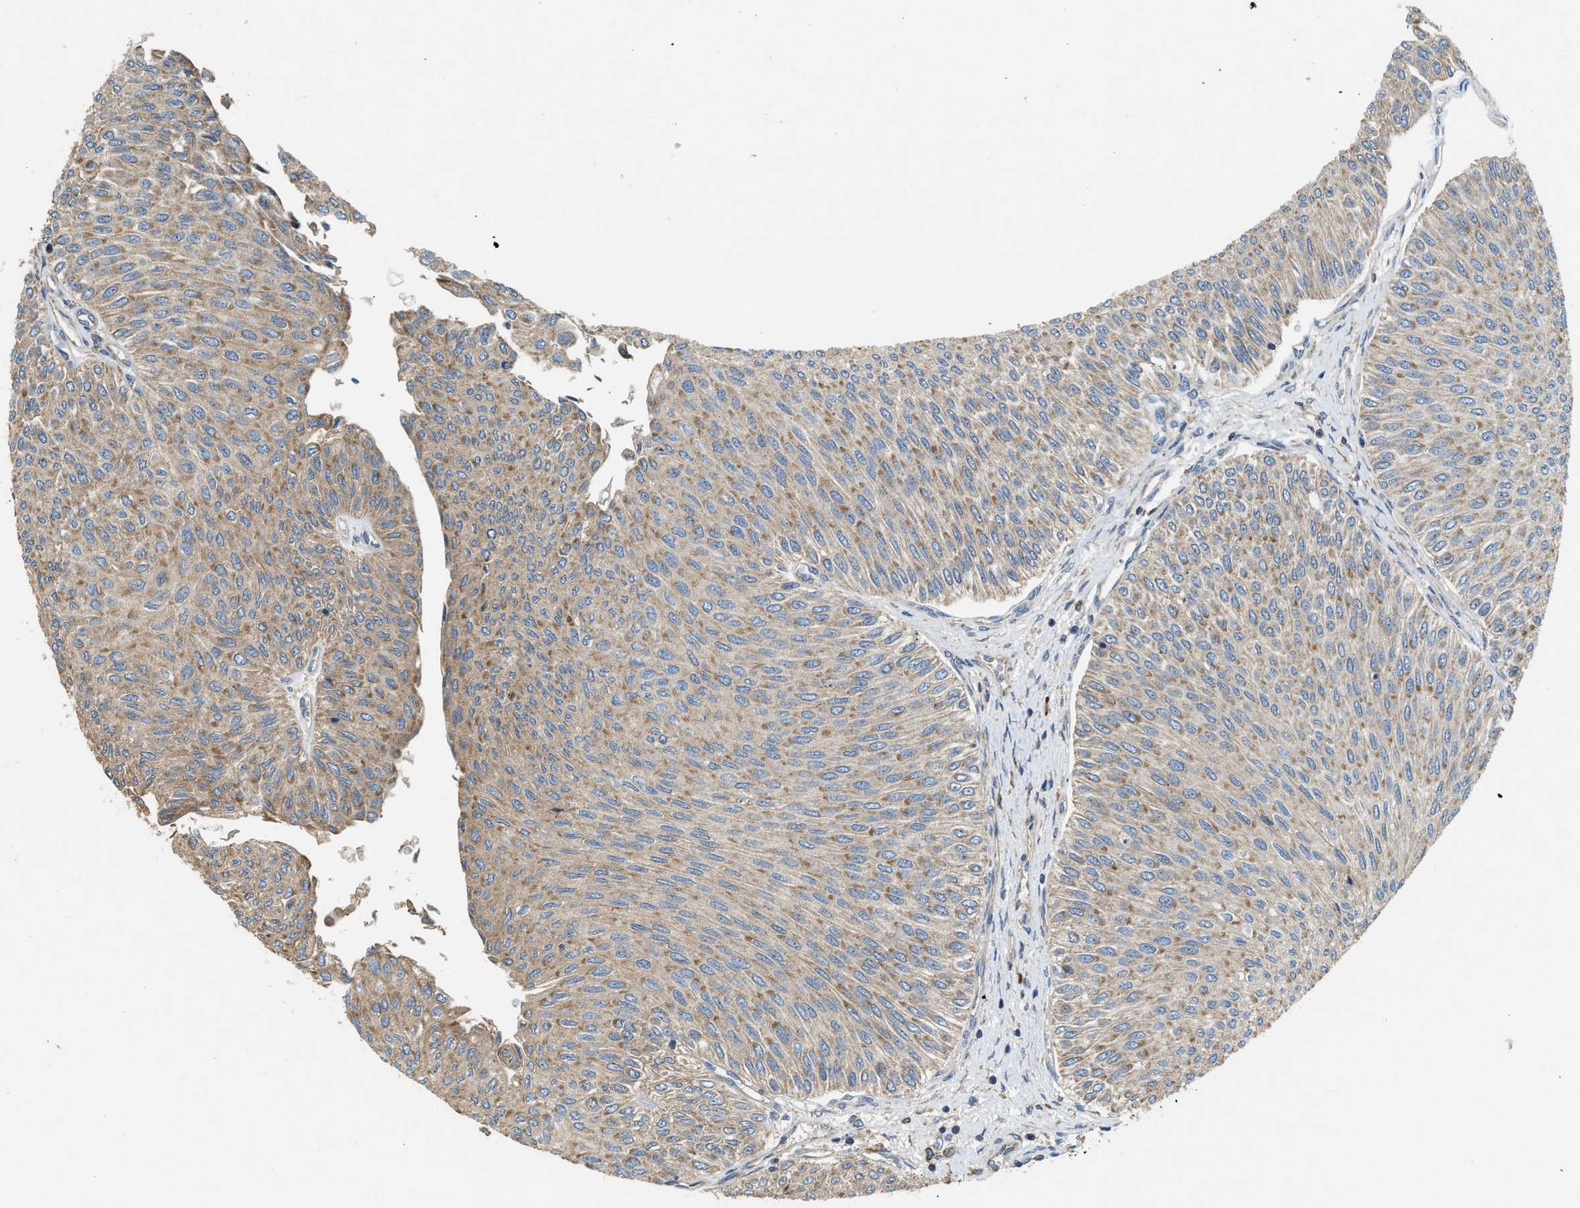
{"staining": {"intensity": "moderate", "quantity": ">75%", "location": "cytoplasmic/membranous"}, "tissue": "urothelial cancer", "cell_type": "Tumor cells", "image_type": "cancer", "snomed": [{"axis": "morphology", "description": "Urothelial carcinoma, Low grade"}, {"axis": "topography", "description": "Urinary bladder"}], "caption": "There is medium levels of moderate cytoplasmic/membranous expression in tumor cells of low-grade urothelial carcinoma, as demonstrated by immunohistochemical staining (brown color).", "gene": "TMEM68", "patient": {"sex": "male", "age": 78}}